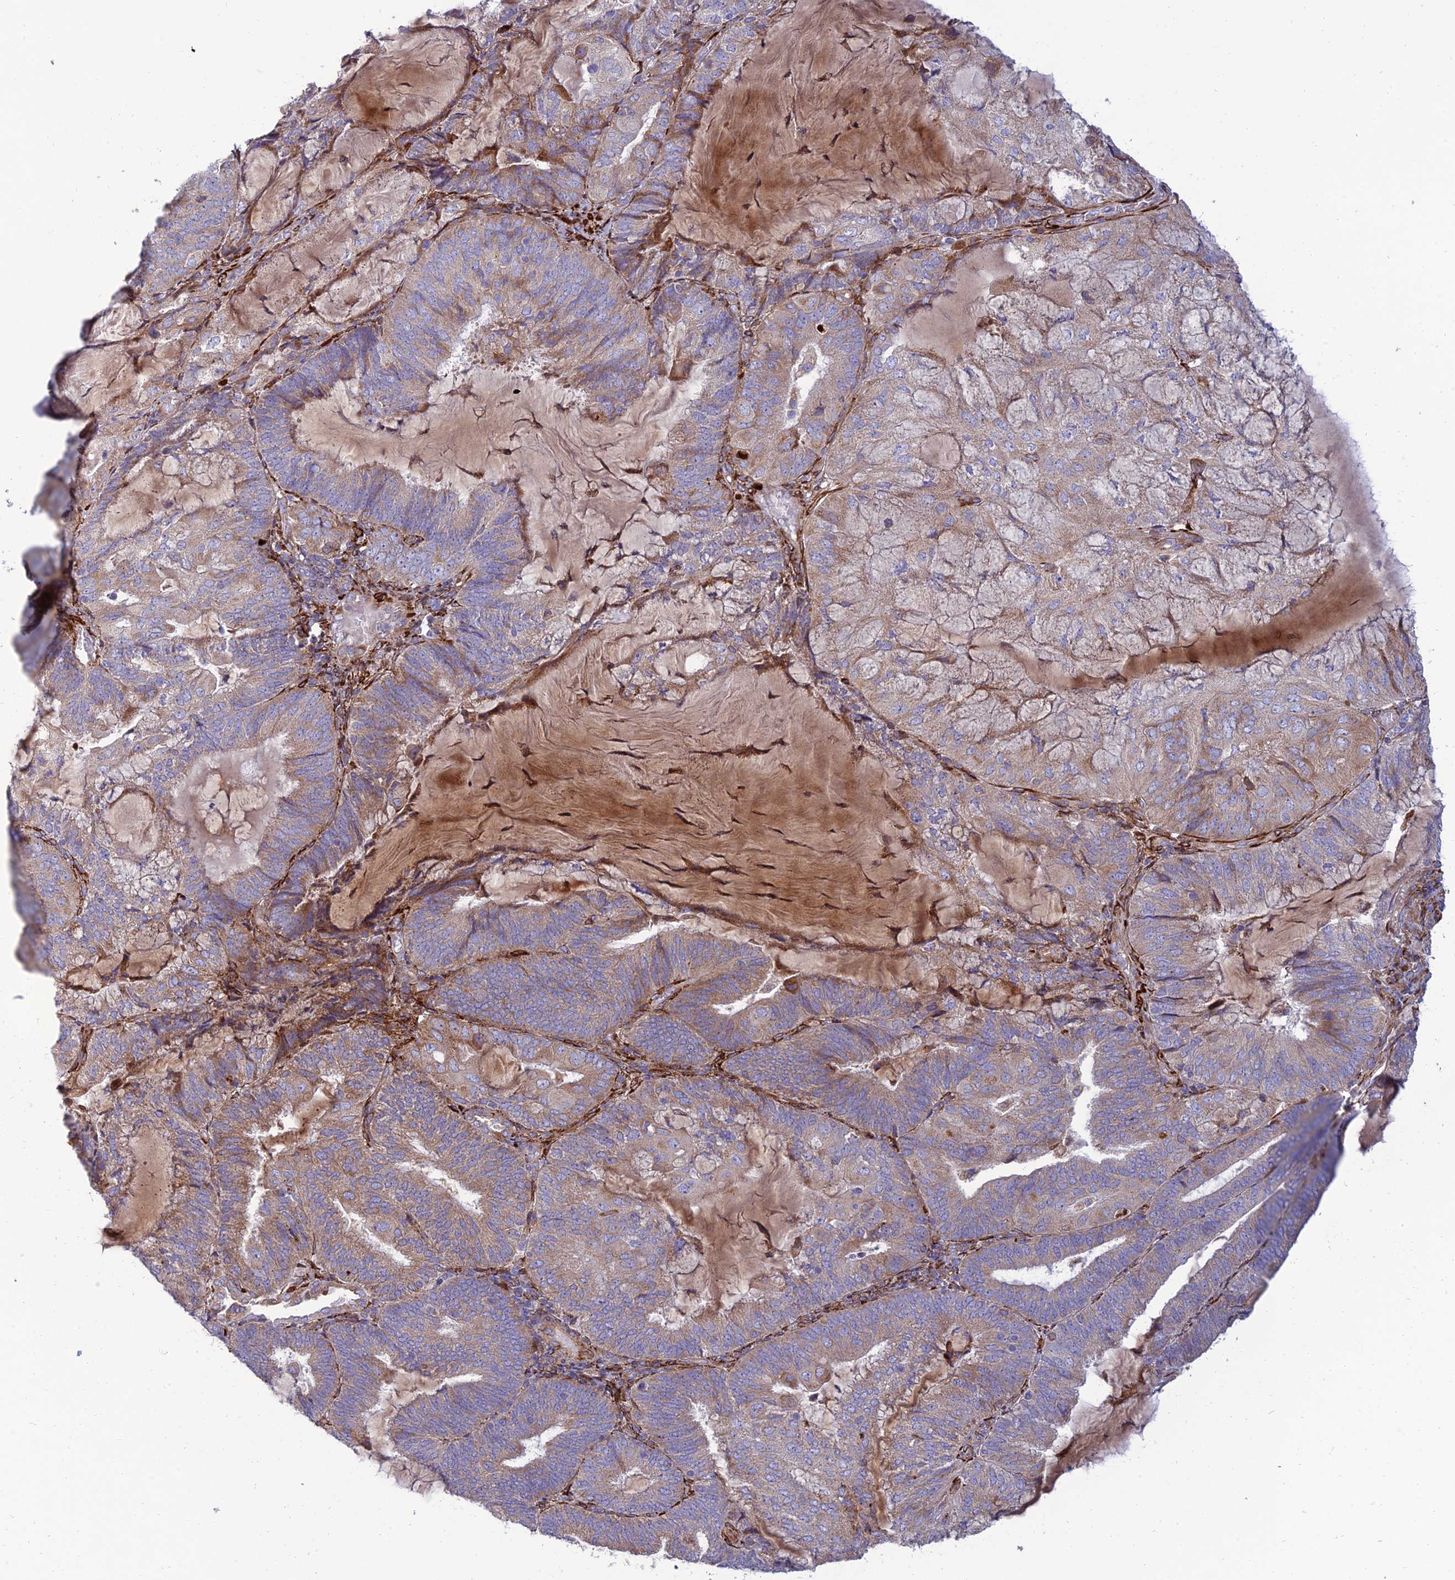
{"staining": {"intensity": "weak", "quantity": ">75%", "location": "cytoplasmic/membranous"}, "tissue": "endometrial cancer", "cell_type": "Tumor cells", "image_type": "cancer", "snomed": [{"axis": "morphology", "description": "Adenocarcinoma, NOS"}, {"axis": "topography", "description": "Endometrium"}], "caption": "Endometrial adenocarcinoma stained for a protein exhibits weak cytoplasmic/membranous positivity in tumor cells.", "gene": "RCN3", "patient": {"sex": "female", "age": 81}}